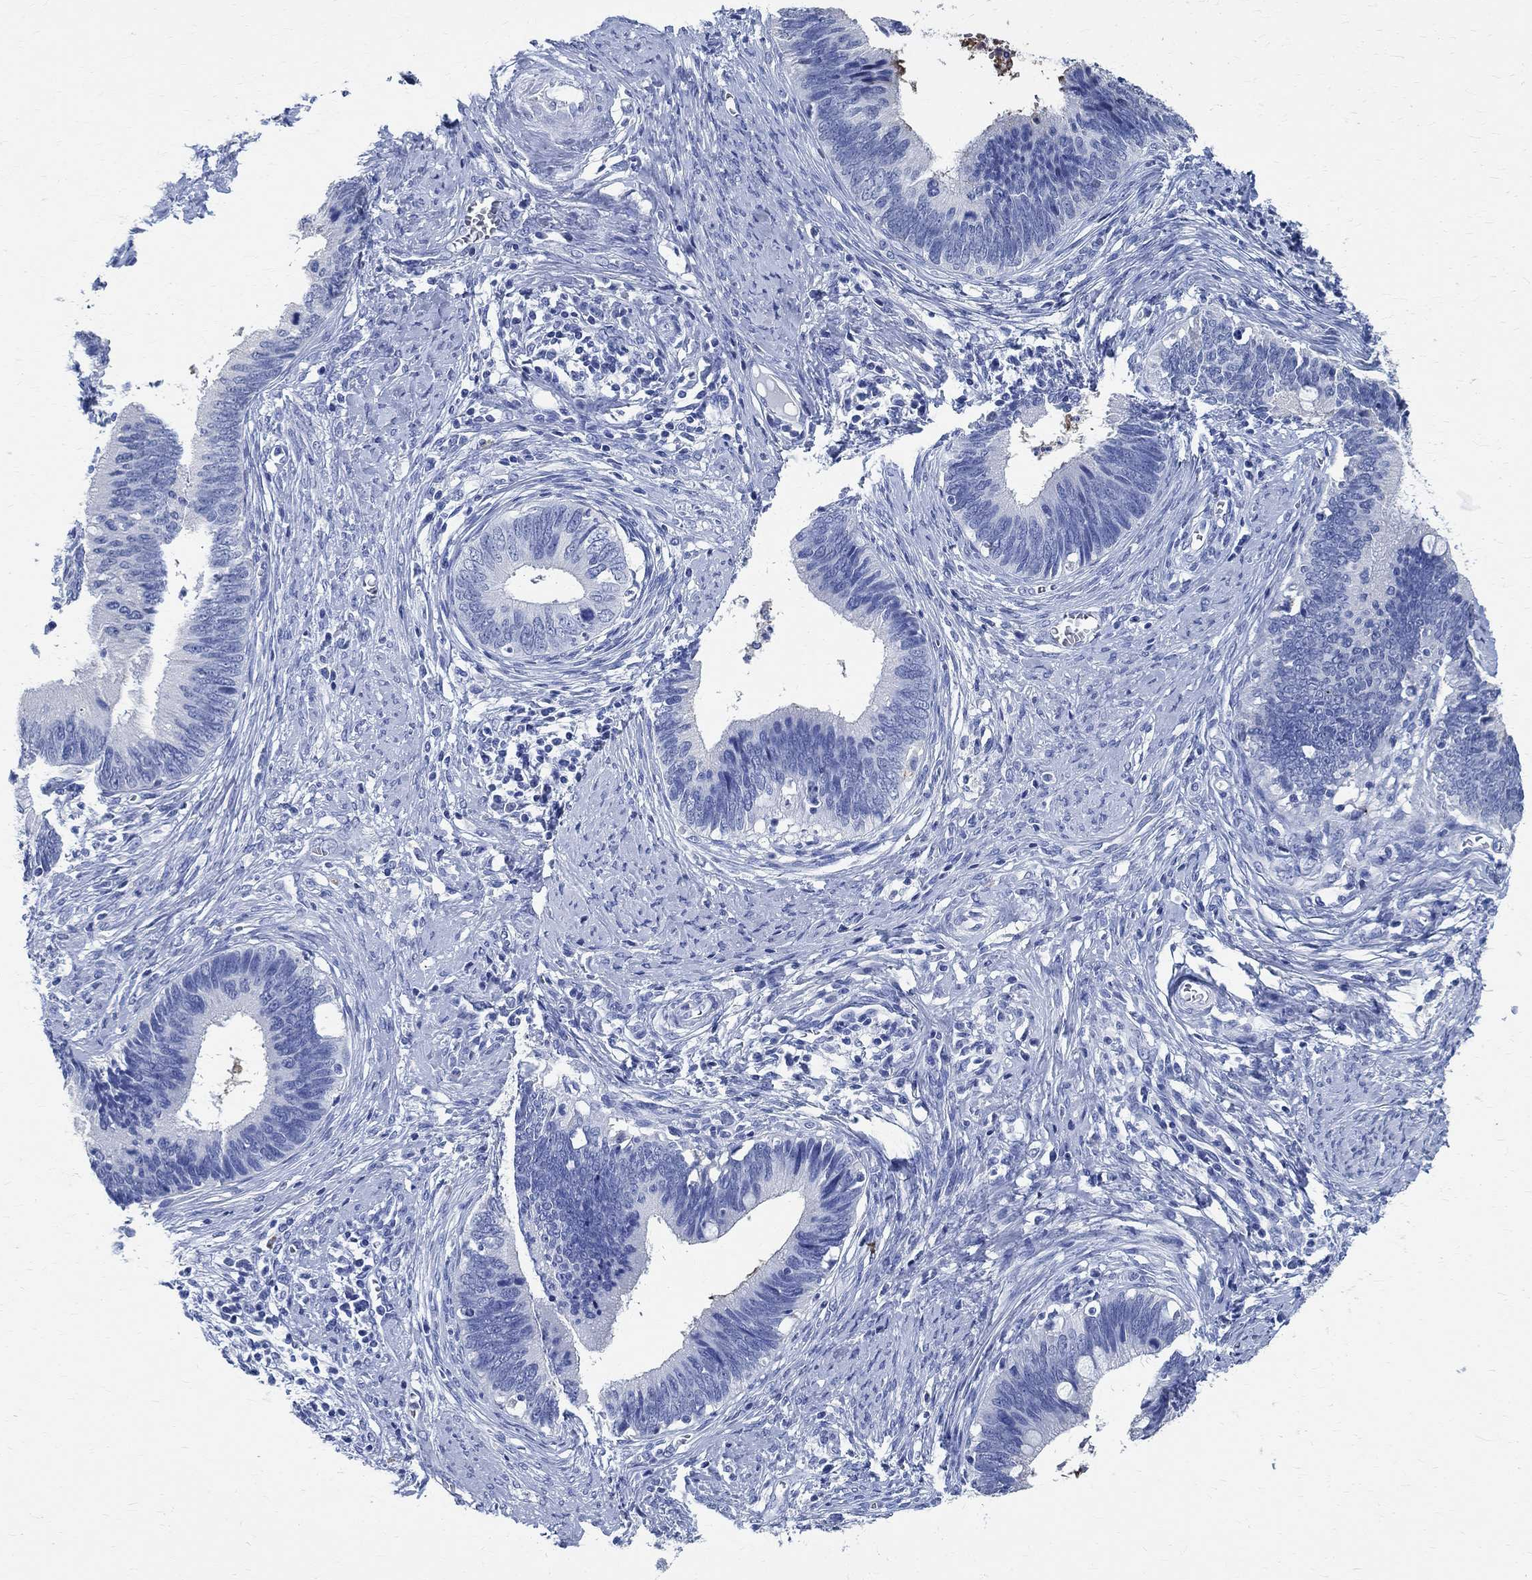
{"staining": {"intensity": "negative", "quantity": "none", "location": "none"}, "tissue": "cervical cancer", "cell_type": "Tumor cells", "image_type": "cancer", "snomed": [{"axis": "morphology", "description": "Adenocarcinoma, NOS"}, {"axis": "topography", "description": "Cervix"}], "caption": "A photomicrograph of cervical cancer (adenocarcinoma) stained for a protein exhibits no brown staining in tumor cells.", "gene": "TMEM221", "patient": {"sex": "female", "age": 42}}